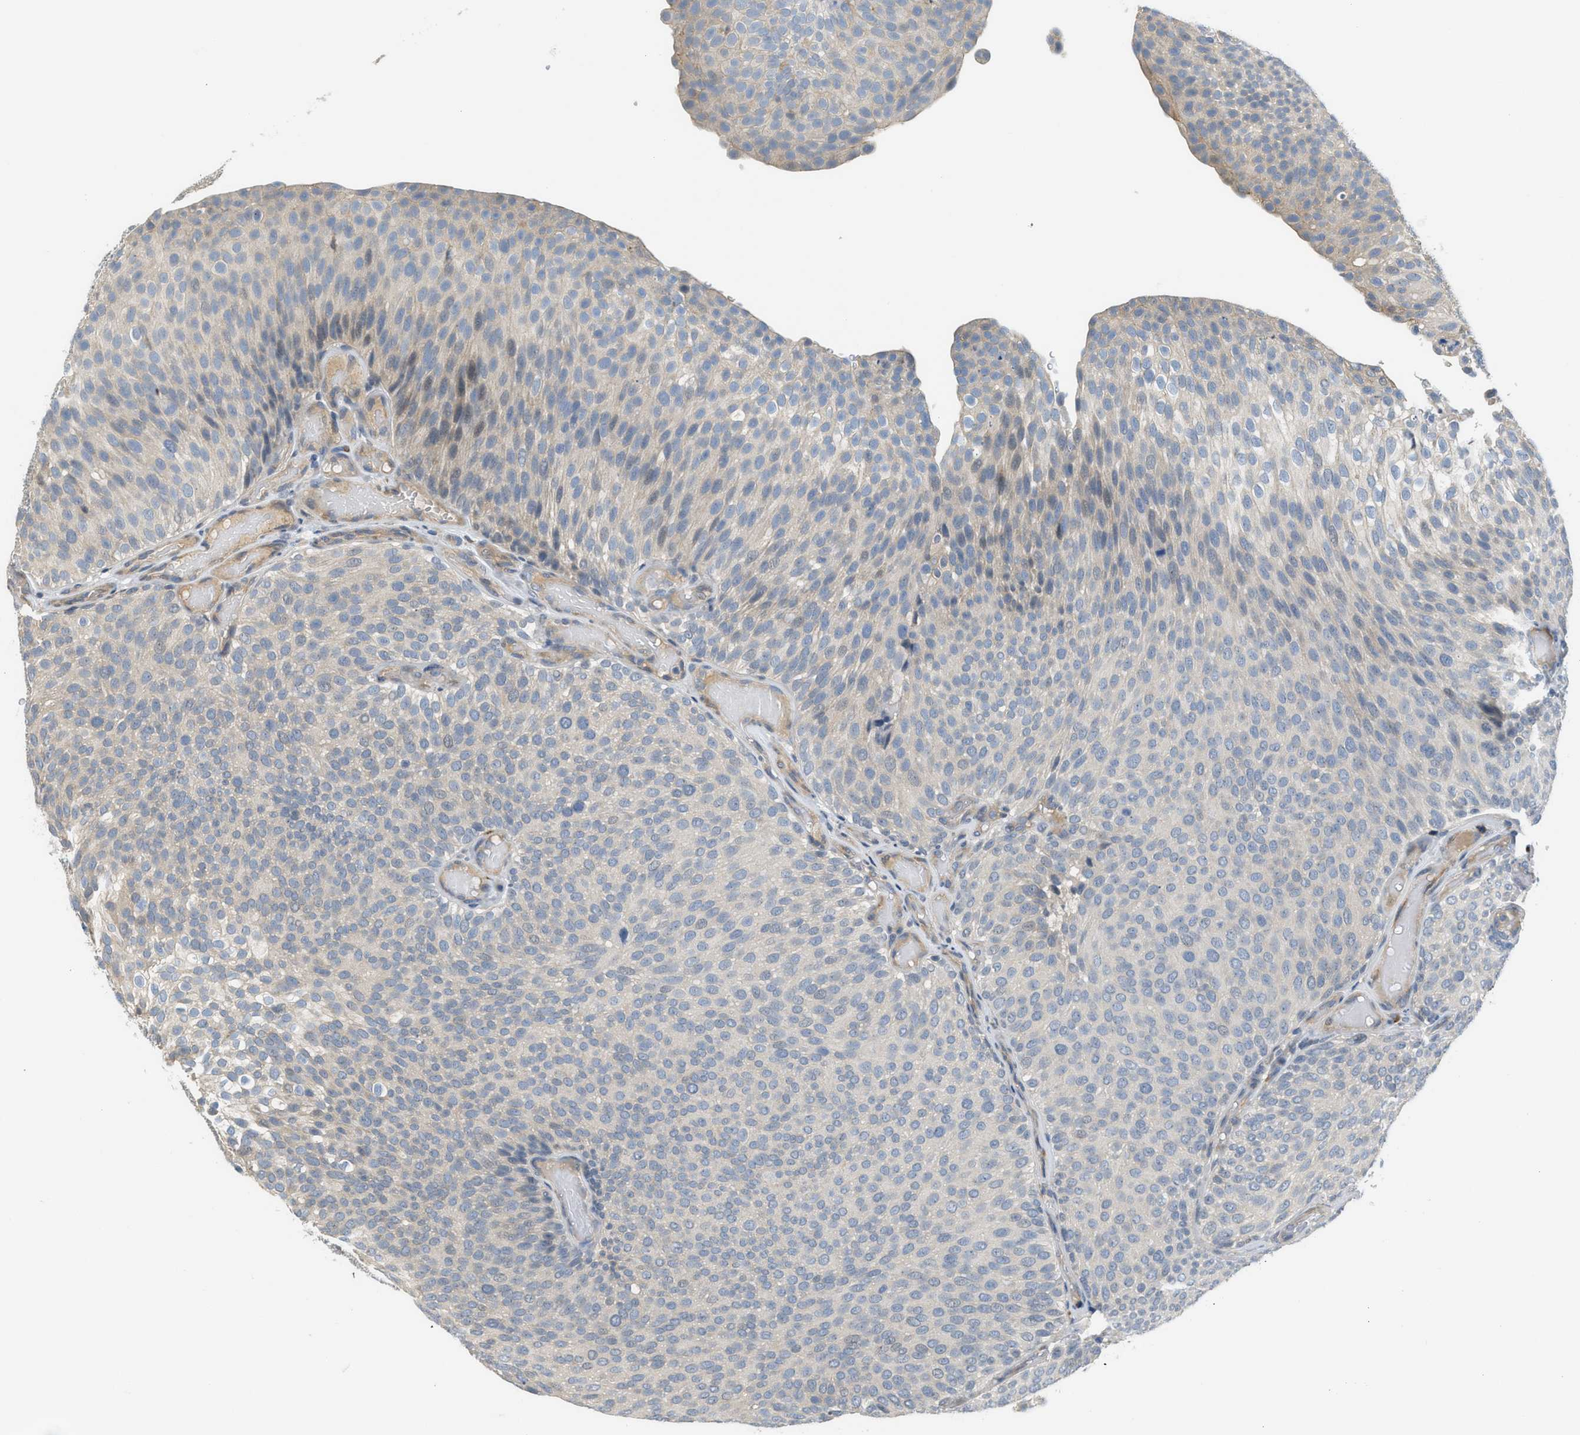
{"staining": {"intensity": "negative", "quantity": "none", "location": "none"}, "tissue": "urothelial cancer", "cell_type": "Tumor cells", "image_type": "cancer", "snomed": [{"axis": "morphology", "description": "Urothelial carcinoma, Low grade"}, {"axis": "topography", "description": "Urinary bladder"}], "caption": "Urothelial cancer stained for a protein using IHC displays no staining tumor cells.", "gene": "TMEM154", "patient": {"sex": "male", "age": 78}}